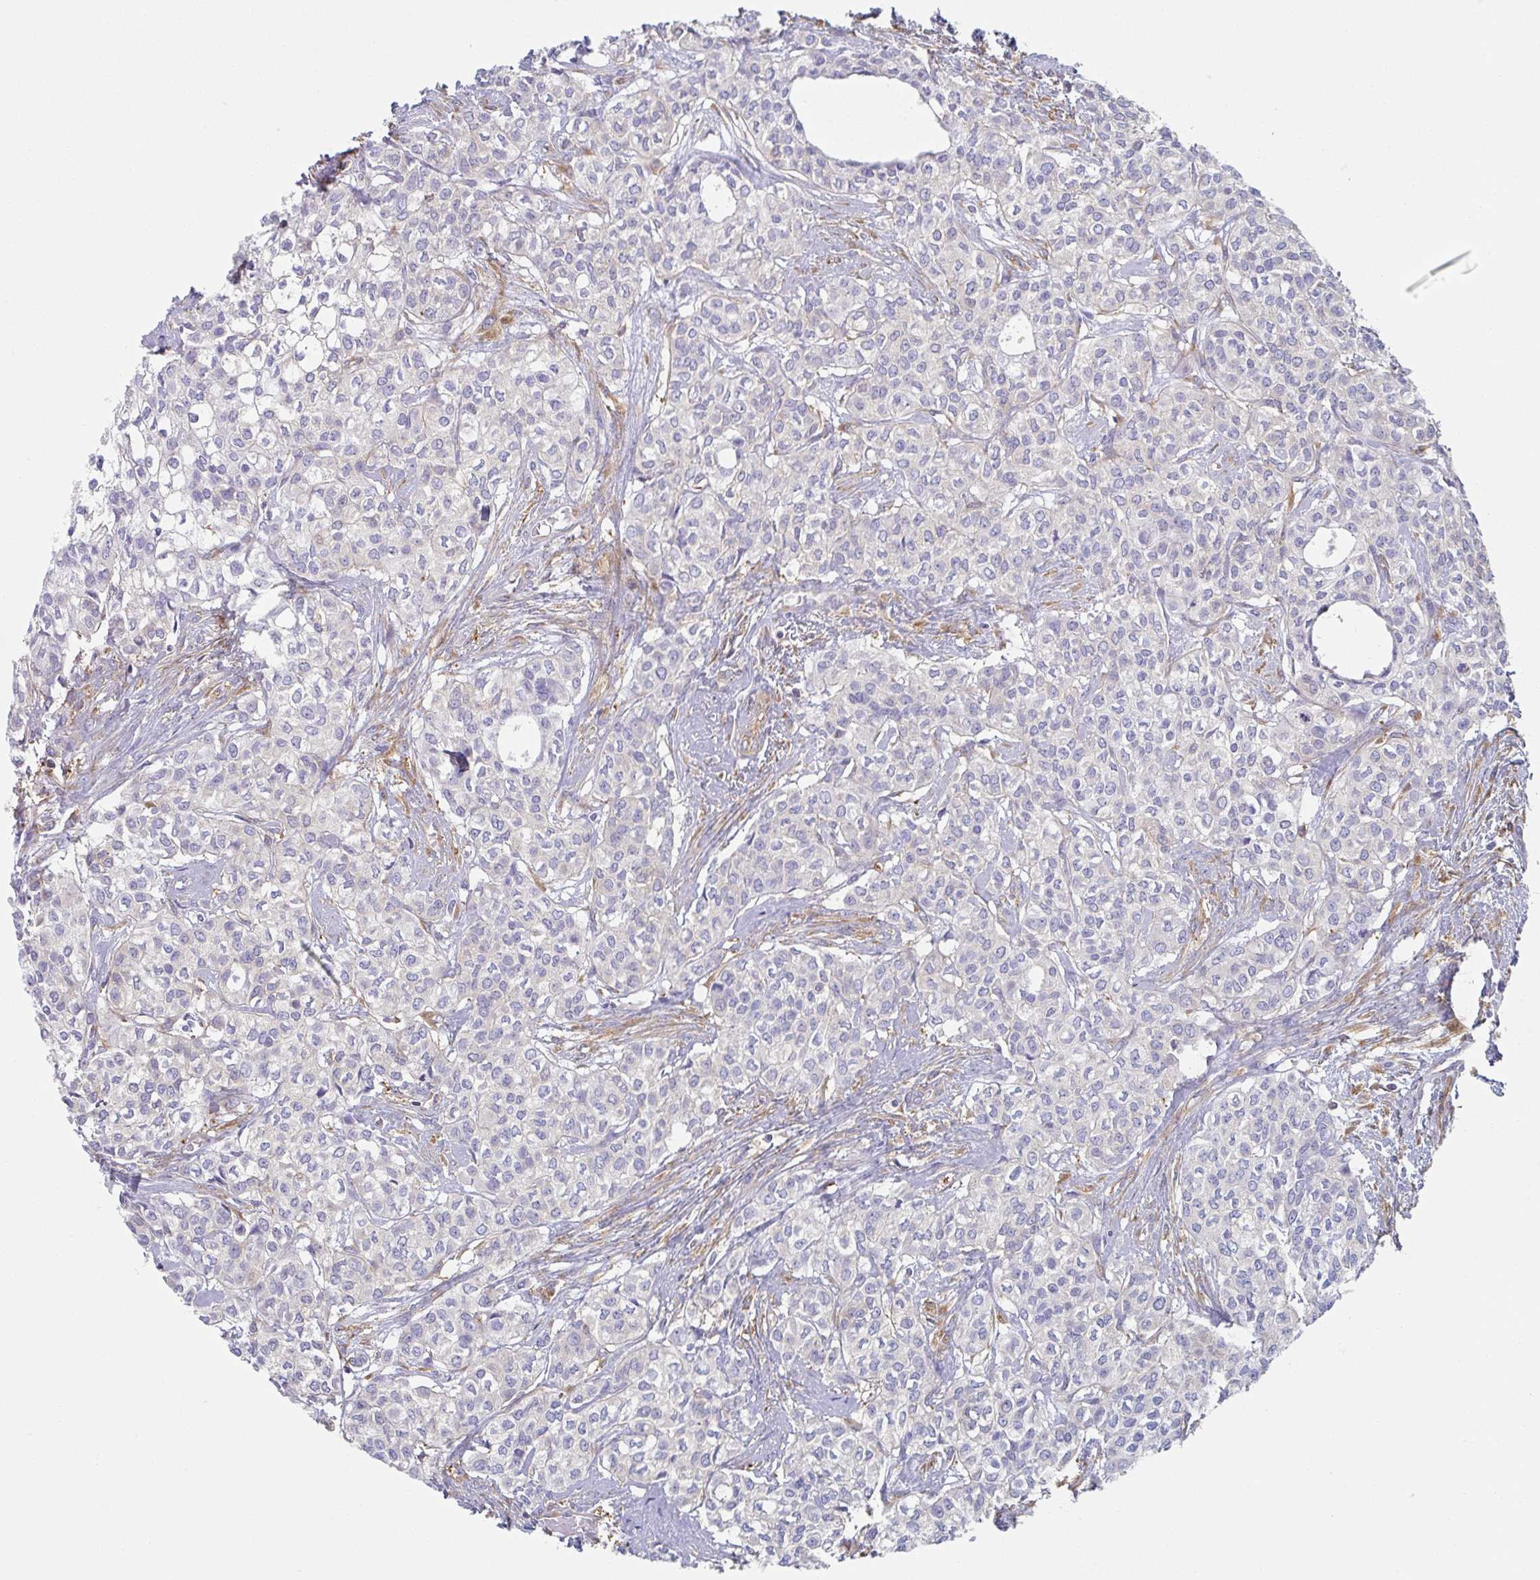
{"staining": {"intensity": "negative", "quantity": "none", "location": "none"}, "tissue": "head and neck cancer", "cell_type": "Tumor cells", "image_type": "cancer", "snomed": [{"axis": "morphology", "description": "Adenocarcinoma, NOS"}, {"axis": "topography", "description": "Head-Neck"}], "caption": "IHC image of neoplastic tissue: head and neck adenocarcinoma stained with DAB reveals no significant protein staining in tumor cells.", "gene": "AMPD2", "patient": {"sex": "male", "age": 81}}